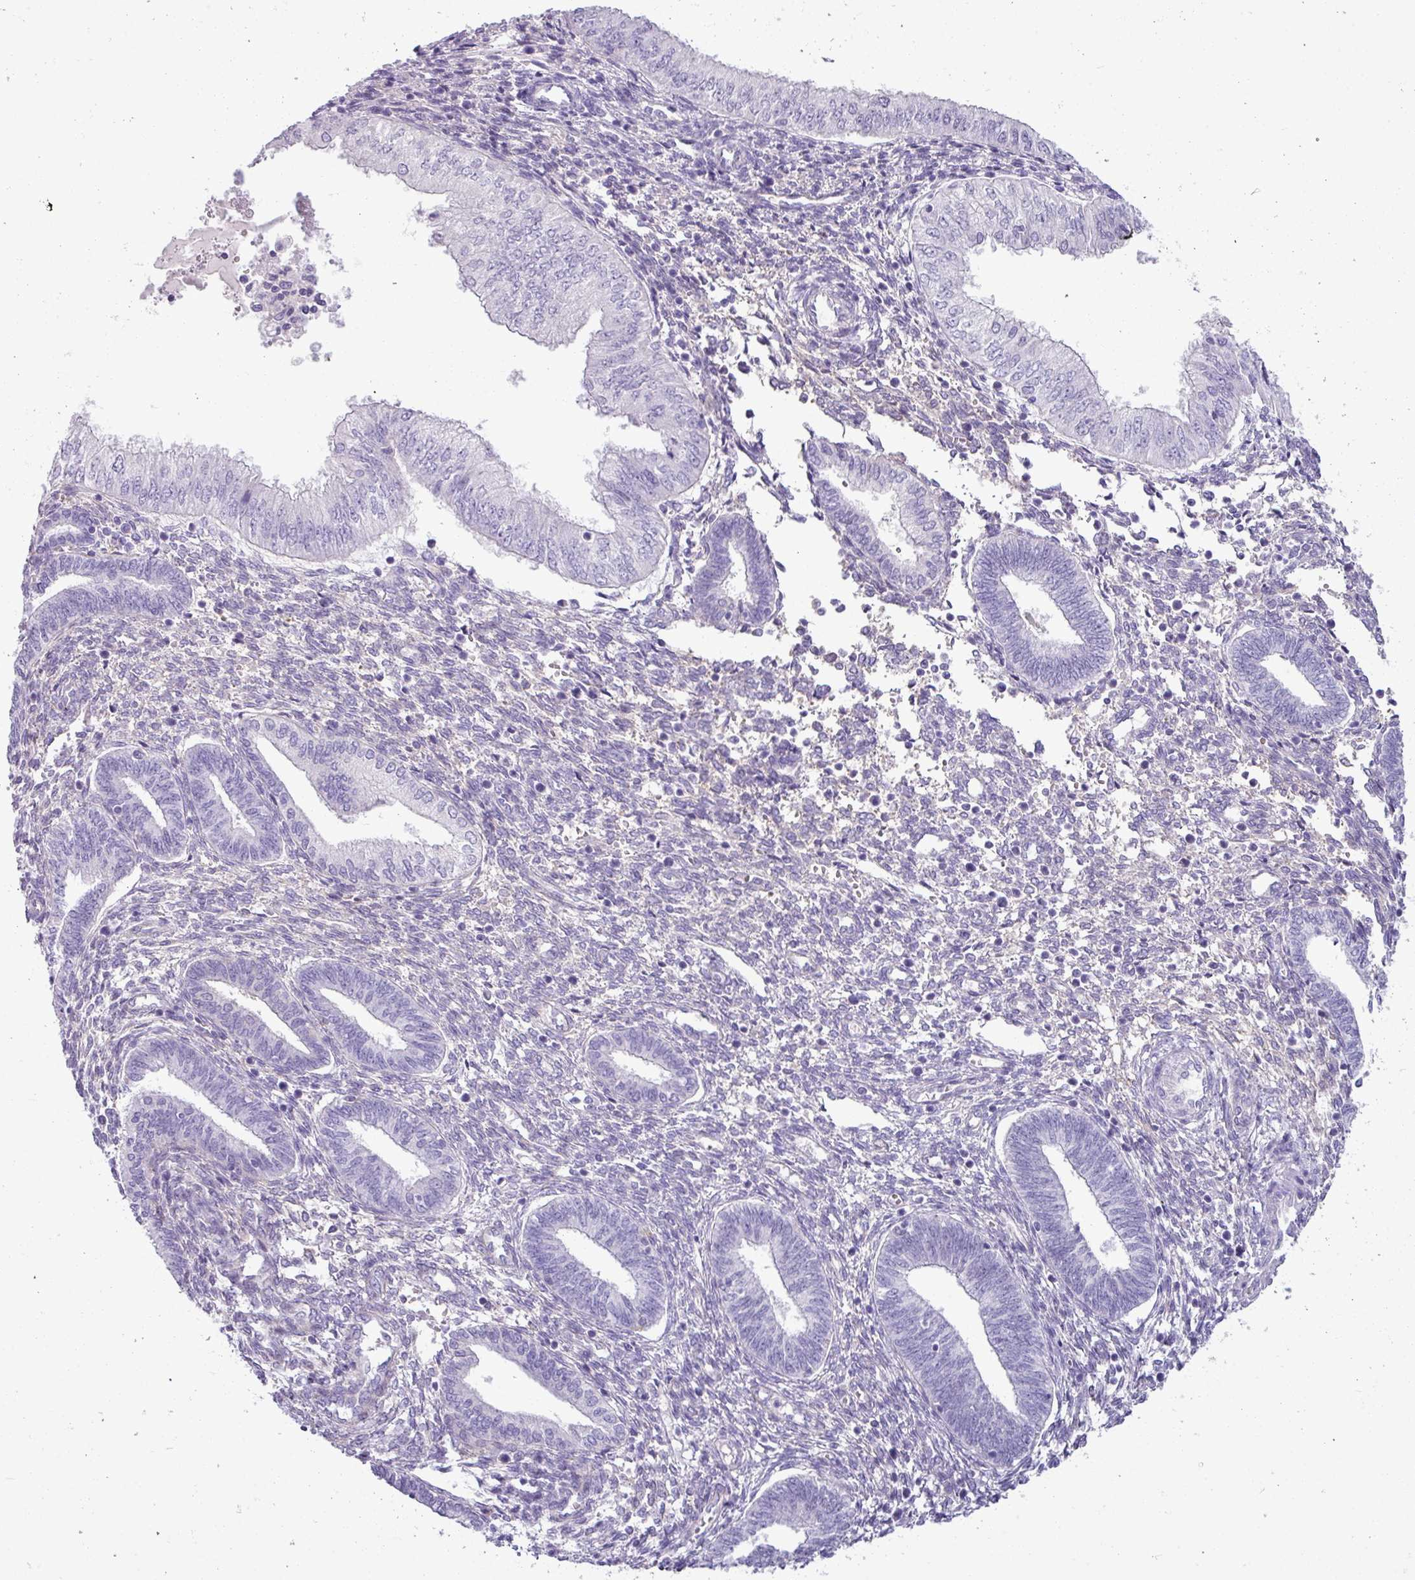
{"staining": {"intensity": "negative", "quantity": "none", "location": "none"}, "tissue": "endometrial cancer", "cell_type": "Tumor cells", "image_type": "cancer", "snomed": [{"axis": "morphology", "description": "Normal tissue, NOS"}, {"axis": "morphology", "description": "Adenocarcinoma, NOS"}, {"axis": "topography", "description": "Endometrium"}], "caption": "Tumor cells show no significant protein expression in endometrial cancer (adenocarcinoma).", "gene": "KIRREL3", "patient": {"sex": "female", "age": 53}}